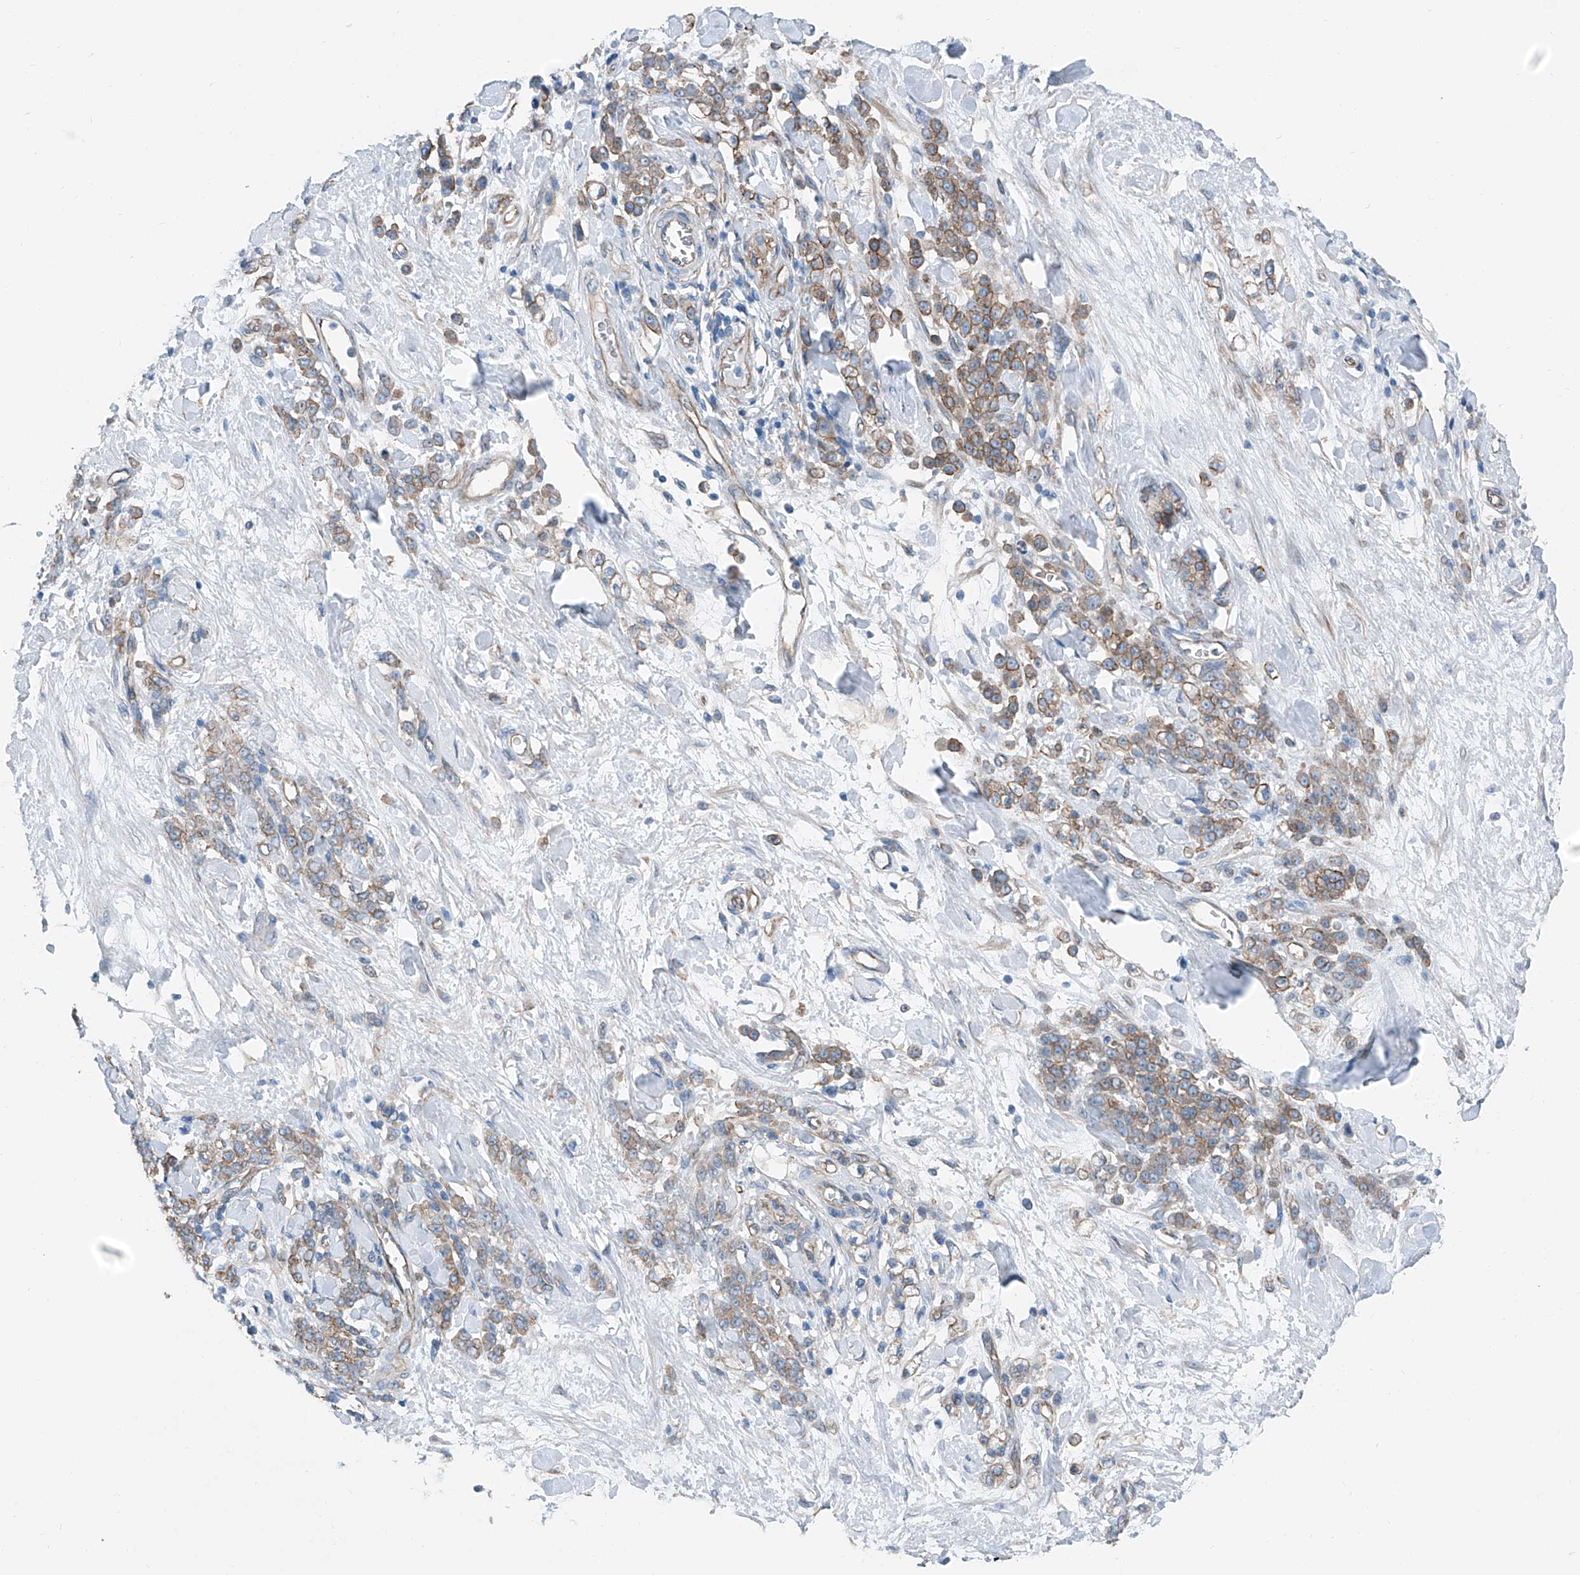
{"staining": {"intensity": "moderate", "quantity": ">75%", "location": "cytoplasmic/membranous"}, "tissue": "stomach cancer", "cell_type": "Tumor cells", "image_type": "cancer", "snomed": [{"axis": "morphology", "description": "Normal tissue, NOS"}, {"axis": "morphology", "description": "Adenocarcinoma, NOS"}, {"axis": "topography", "description": "Stomach"}], "caption": "Immunohistochemical staining of stomach adenocarcinoma exhibits medium levels of moderate cytoplasmic/membranous positivity in approximately >75% of tumor cells.", "gene": "THEMIS2", "patient": {"sex": "male", "age": 82}}